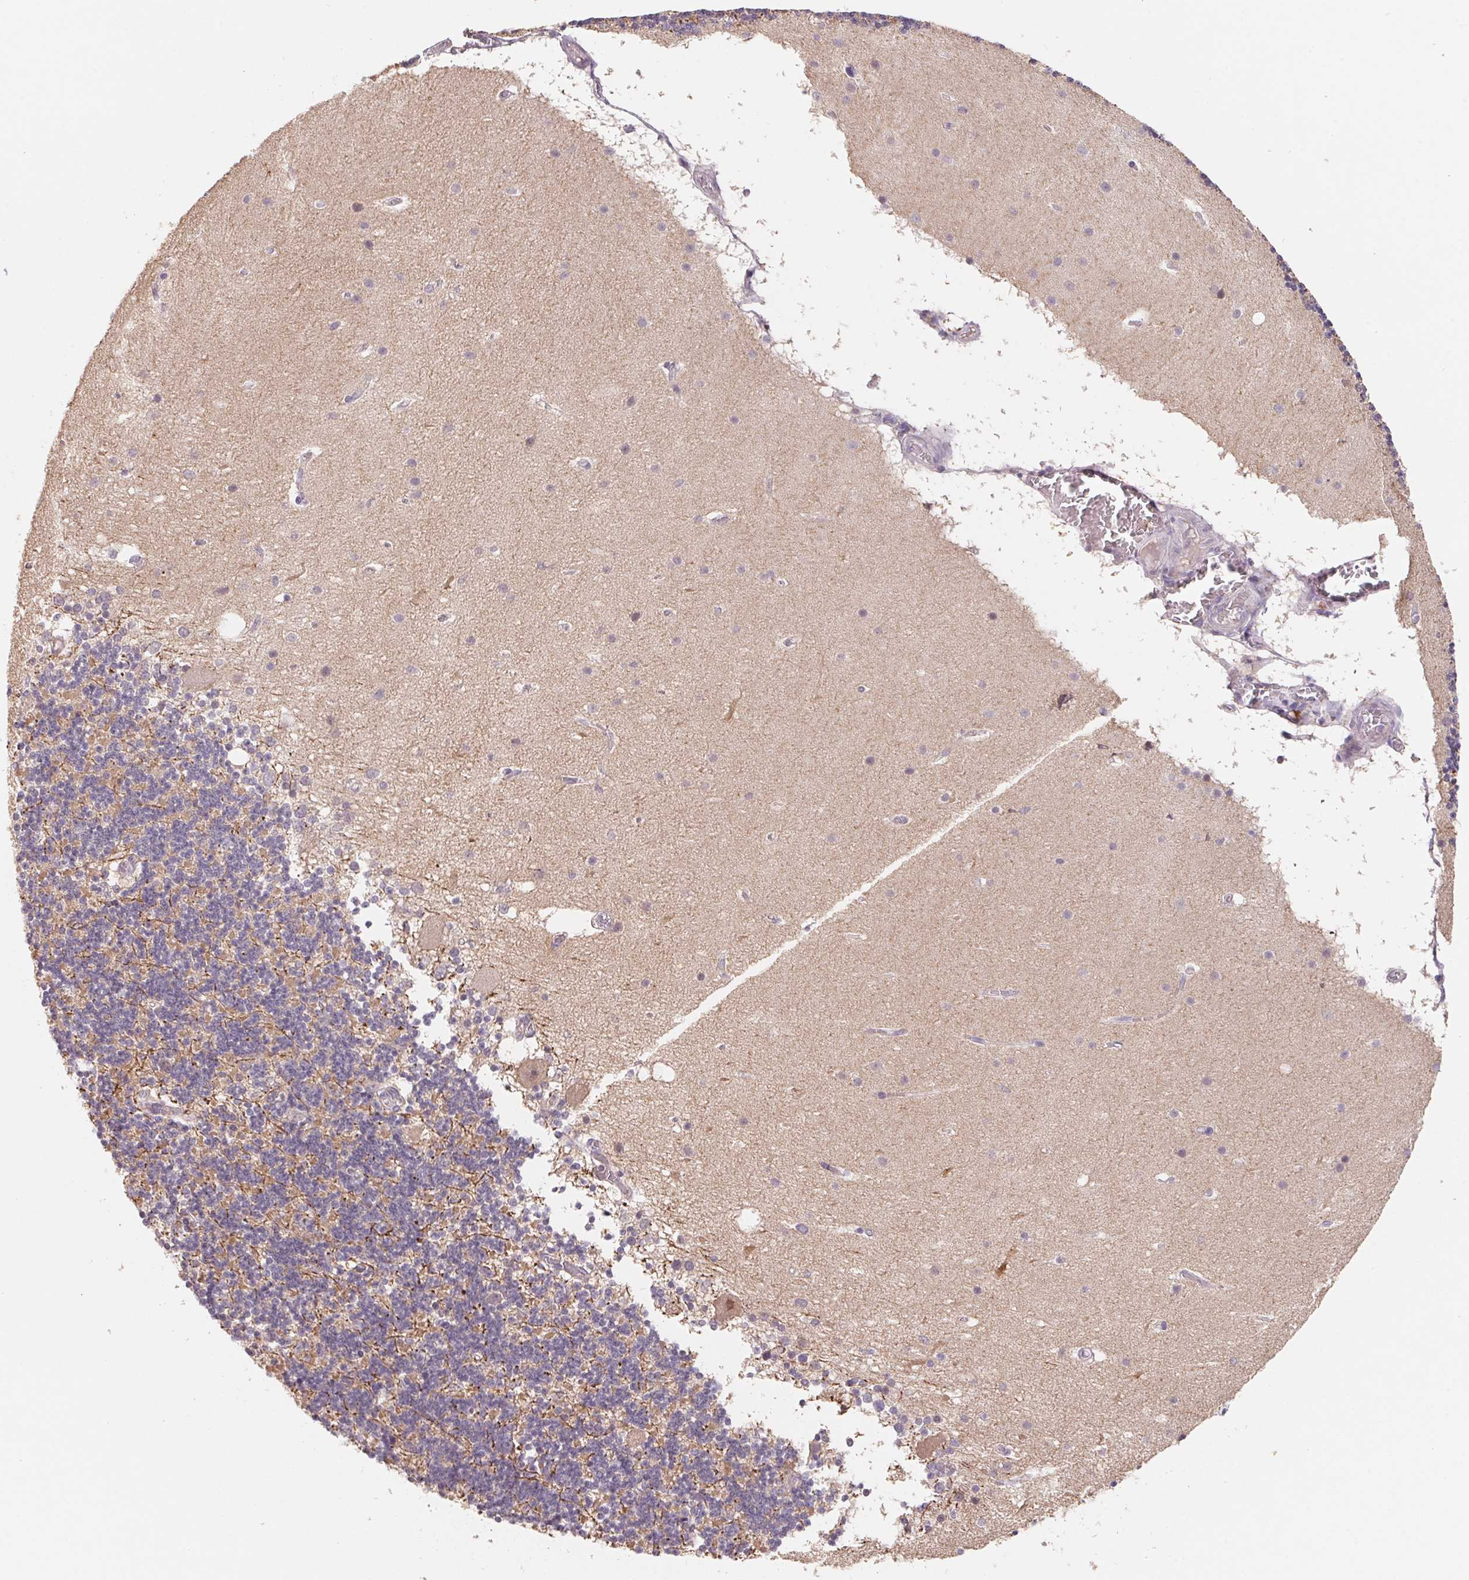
{"staining": {"intensity": "weak", "quantity": "25%-75%", "location": "cytoplasmic/membranous"}, "tissue": "cerebellum", "cell_type": "Cells in granular layer", "image_type": "normal", "snomed": [{"axis": "morphology", "description": "Normal tissue, NOS"}, {"axis": "topography", "description": "Cerebellum"}], "caption": "Unremarkable cerebellum exhibits weak cytoplasmic/membranous expression in approximately 25%-75% of cells in granular layer, visualized by immunohistochemistry.", "gene": "KIFC1", "patient": {"sex": "male", "age": 70}}